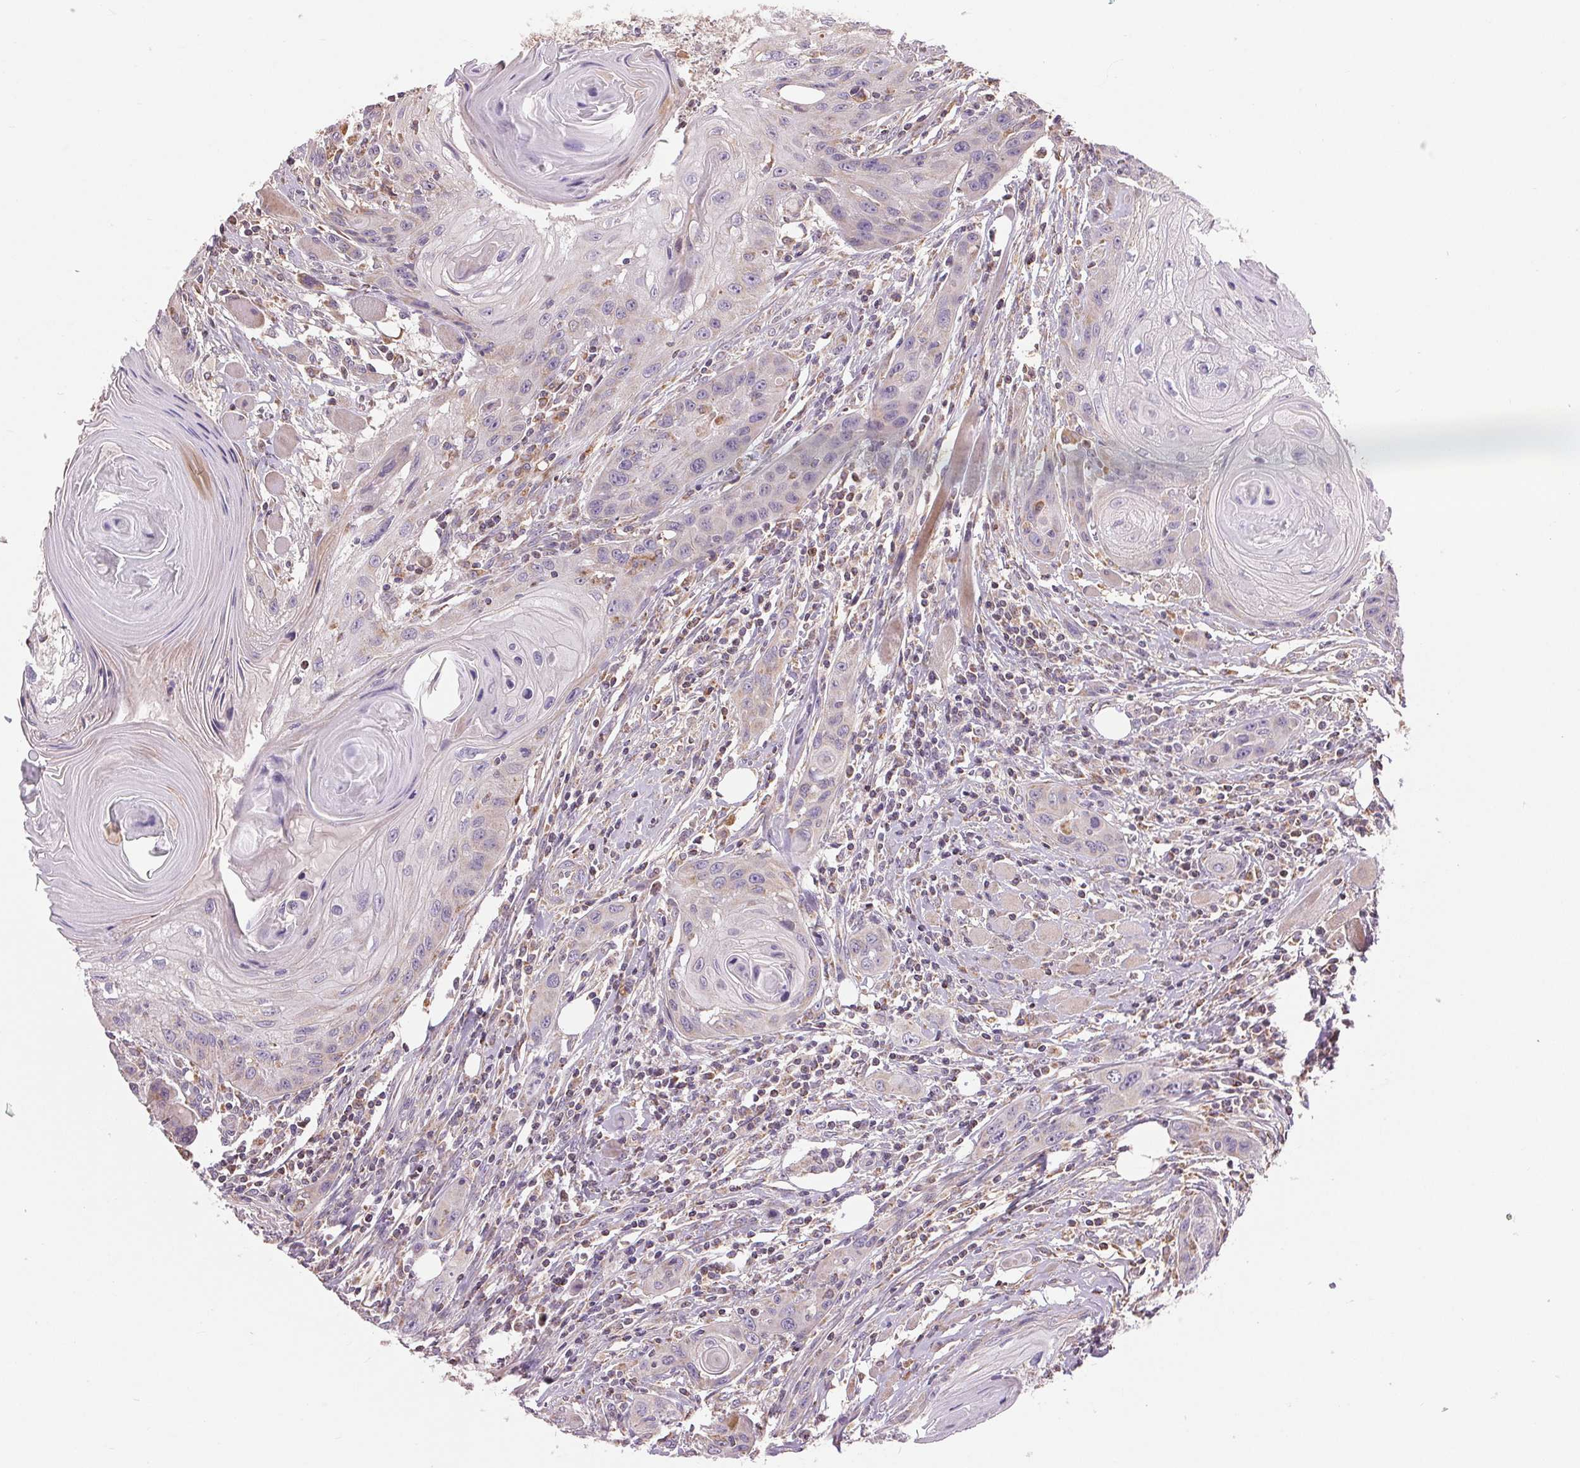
{"staining": {"intensity": "negative", "quantity": "none", "location": "none"}, "tissue": "head and neck cancer", "cell_type": "Tumor cells", "image_type": "cancer", "snomed": [{"axis": "morphology", "description": "Squamous cell carcinoma, NOS"}, {"axis": "topography", "description": "Oral tissue"}, {"axis": "topography", "description": "Head-Neck"}], "caption": "Tumor cells are negative for protein expression in human squamous cell carcinoma (head and neck). (IHC, brightfield microscopy, high magnification).", "gene": "DGUOK", "patient": {"sex": "male", "age": 58}}